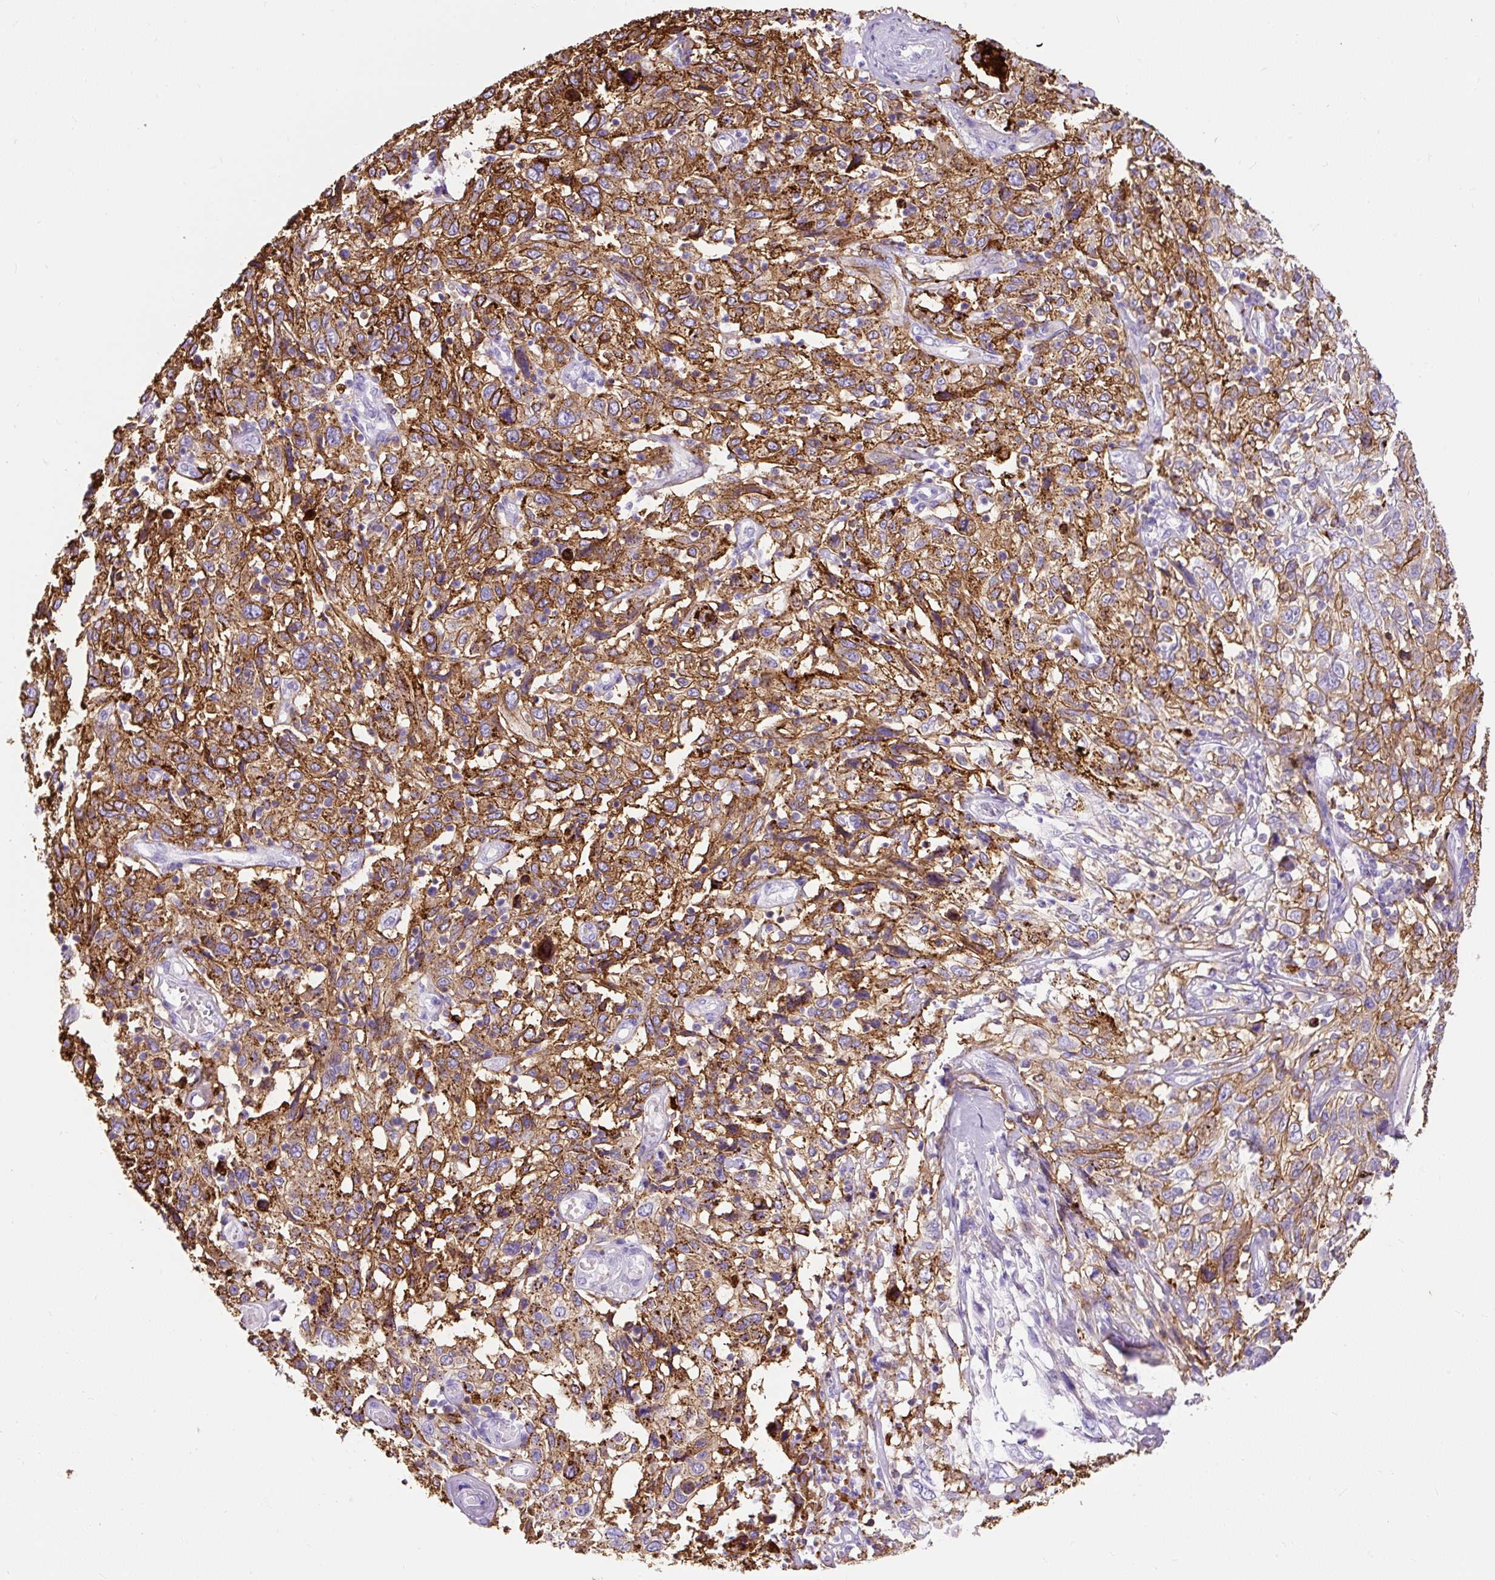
{"staining": {"intensity": "strong", "quantity": ">75%", "location": "cytoplasmic/membranous"}, "tissue": "cervical cancer", "cell_type": "Tumor cells", "image_type": "cancer", "snomed": [{"axis": "morphology", "description": "Squamous cell carcinoma, NOS"}, {"axis": "topography", "description": "Cervix"}], "caption": "Protein positivity by immunohistochemistry (IHC) displays strong cytoplasmic/membranous staining in approximately >75% of tumor cells in cervical cancer. The staining is performed using DAB brown chromogen to label protein expression. The nuclei are counter-stained blue using hematoxylin.", "gene": "HLA-DRA", "patient": {"sex": "female", "age": 46}}